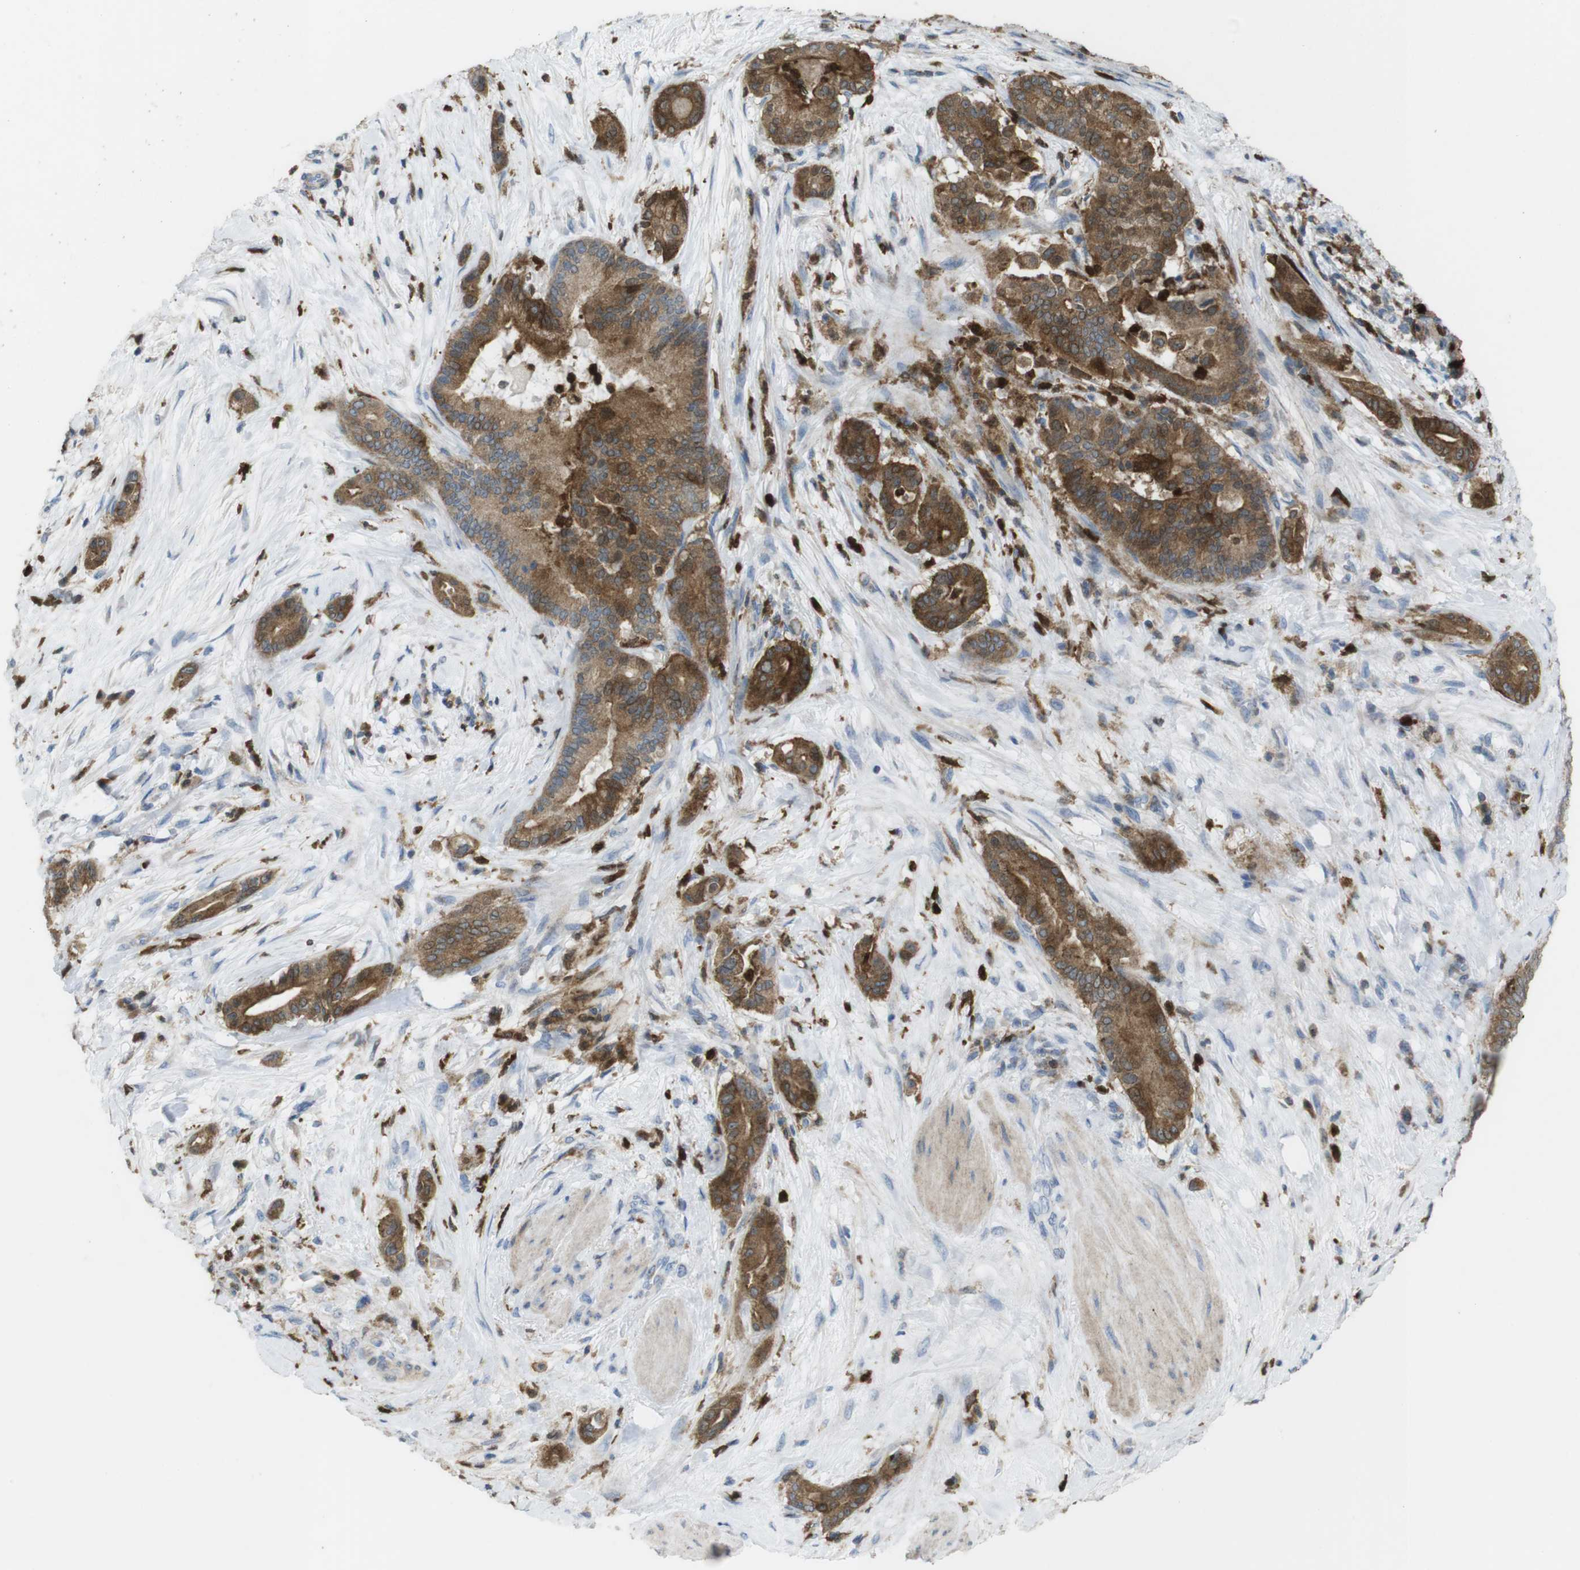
{"staining": {"intensity": "strong", "quantity": ">75%", "location": "cytoplasmic/membranous"}, "tissue": "pancreatic cancer", "cell_type": "Tumor cells", "image_type": "cancer", "snomed": [{"axis": "morphology", "description": "Normal tissue, NOS"}, {"axis": "morphology", "description": "Adenocarcinoma, NOS"}, {"axis": "topography", "description": "Pancreas"}], "caption": "An immunohistochemistry (IHC) histopathology image of tumor tissue is shown. Protein staining in brown highlights strong cytoplasmic/membranous positivity in adenocarcinoma (pancreatic) within tumor cells.", "gene": "PRKCD", "patient": {"sex": "male", "age": 63}}